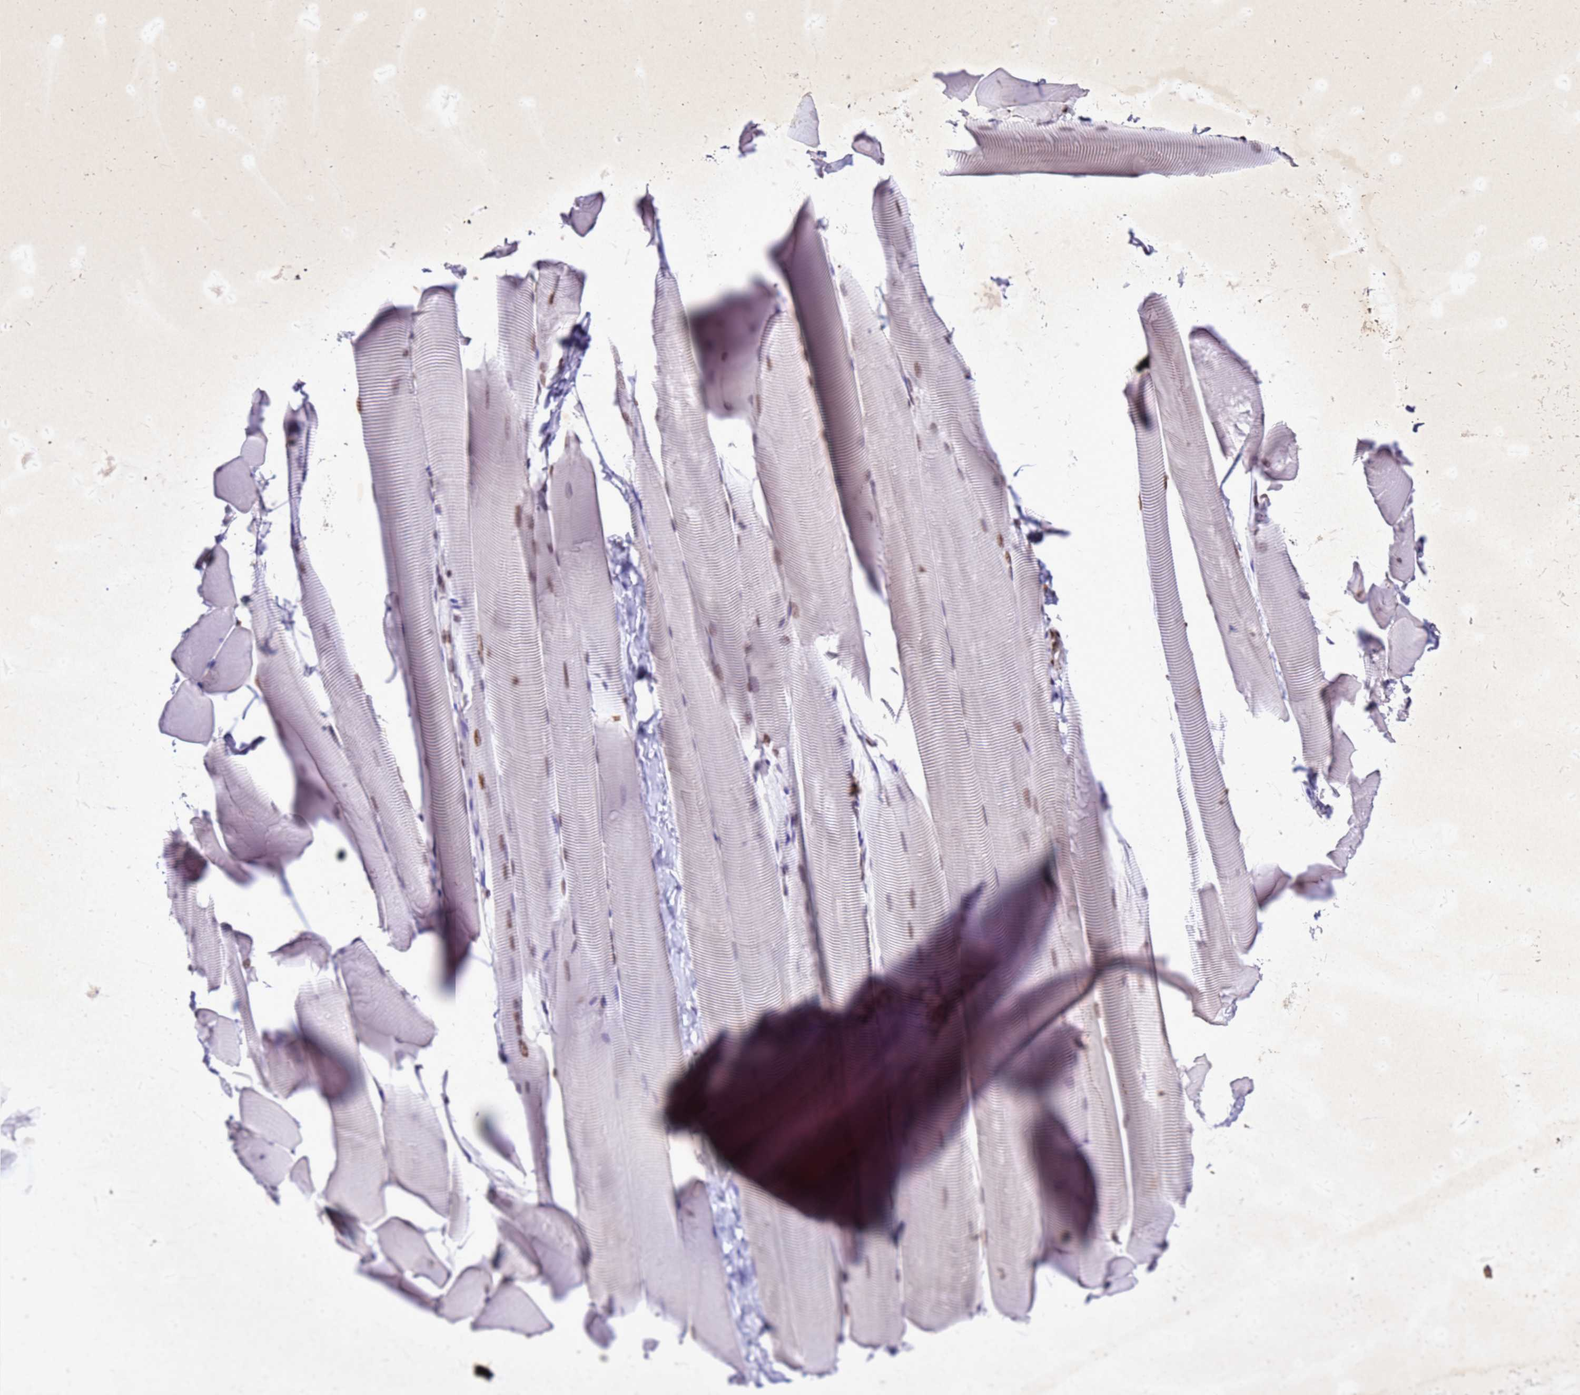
{"staining": {"intensity": "moderate", "quantity": "<25%", "location": "nuclear"}, "tissue": "skeletal muscle", "cell_type": "Myocytes", "image_type": "normal", "snomed": [{"axis": "morphology", "description": "Normal tissue, NOS"}, {"axis": "topography", "description": "Skeletal muscle"}], "caption": "This image shows immunohistochemistry staining of normal human skeletal muscle, with low moderate nuclear positivity in approximately <25% of myocytes.", "gene": "COPS9", "patient": {"sex": "male", "age": 25}}